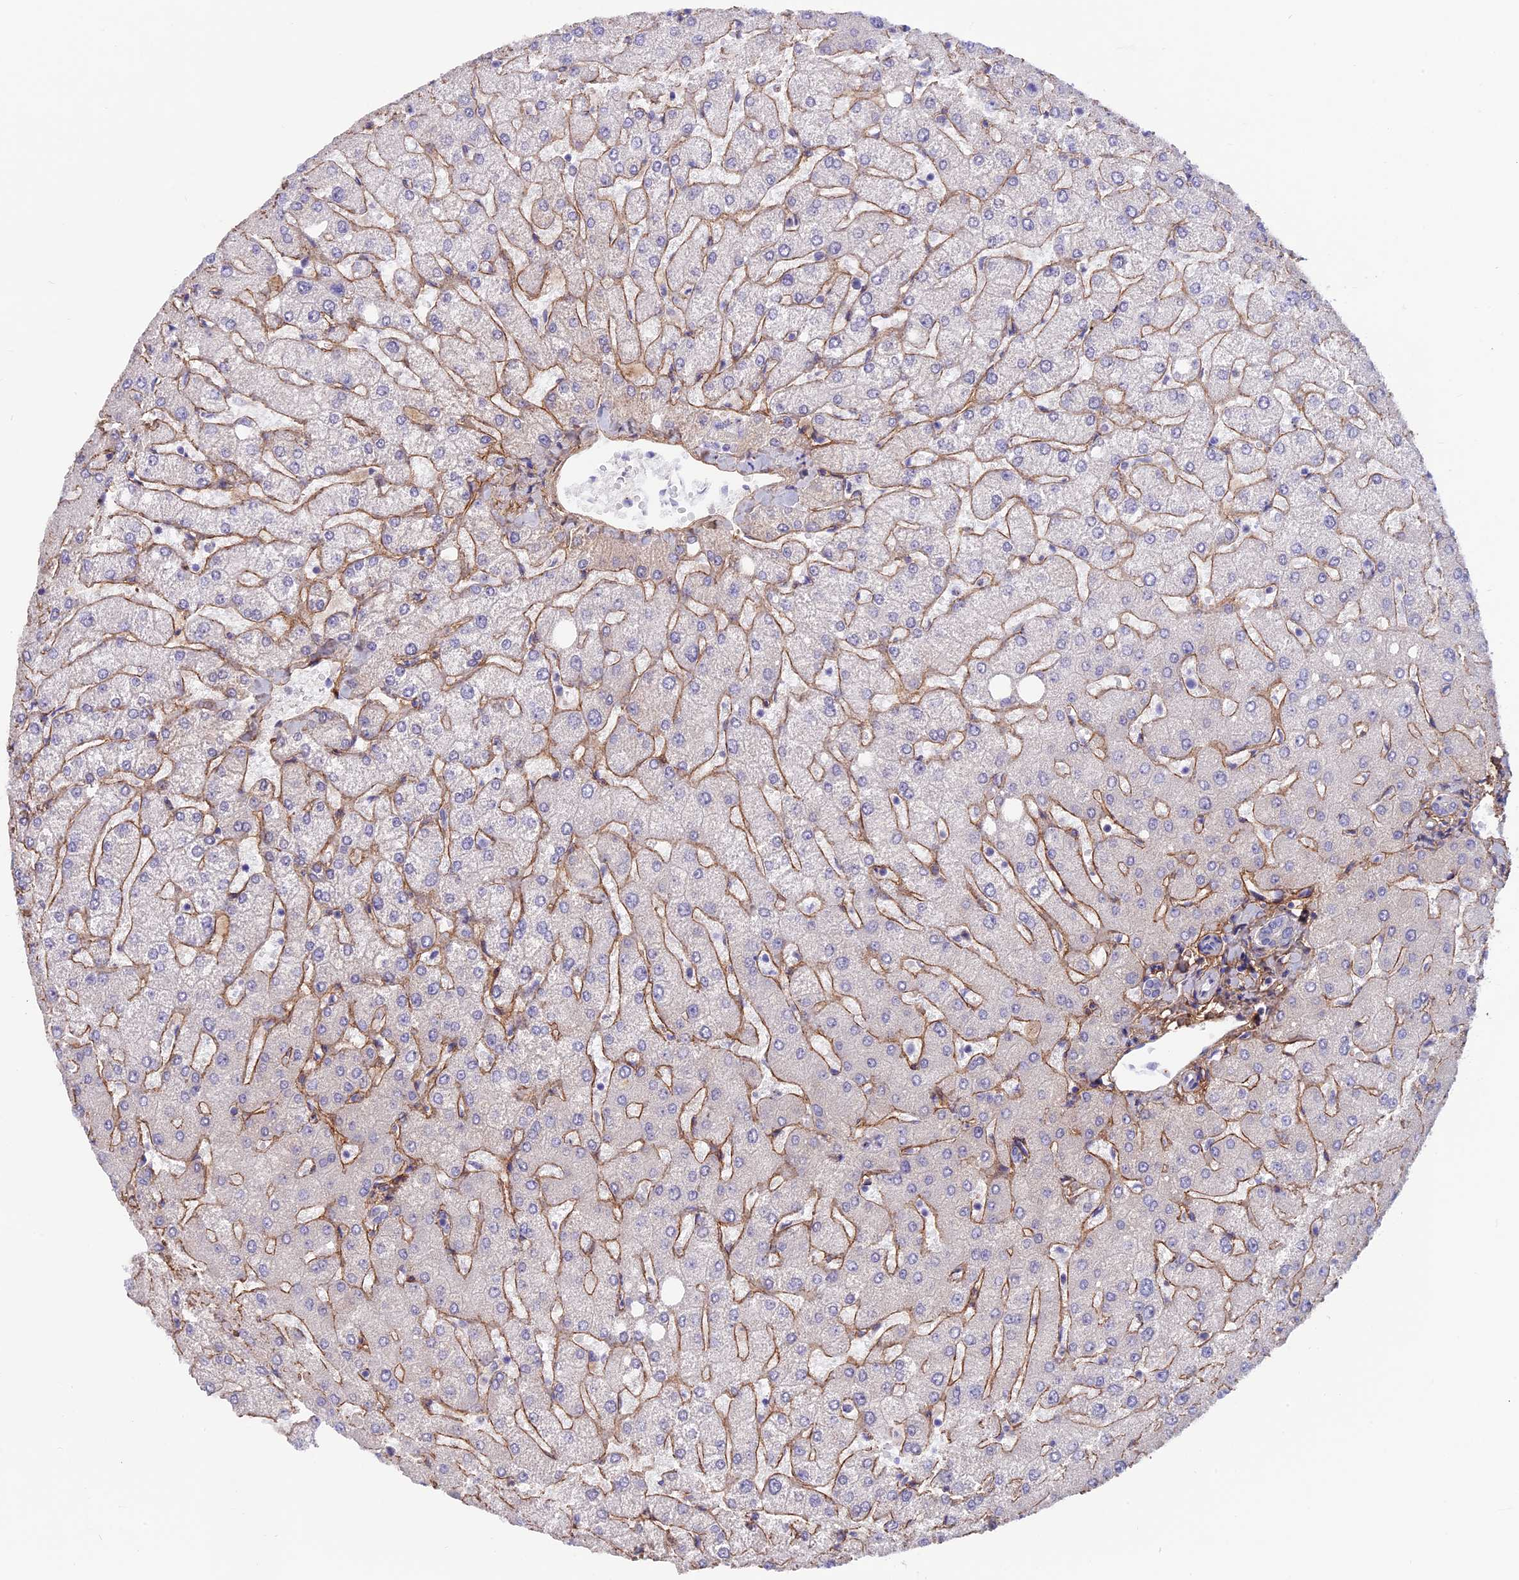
{"staining": {"intensity": "negative", "quantity": "none", "location": "none"}, "tissue": "liver", "cell_type": "Cholangiocytes", "image_type": "normal", "snomed": [{"axis": "morphology", "description": "Normal tissue, NOS"}, {"axis": "topography", "description": "Liver"}], "caption": "Cholangiocytes are negative for protein expression in unremarkable human liver. (Brightfield microscopy of DAB immunohistochemistry at high magnification).", "gene": "COL4A3", "patient": {"sex": "female", "age": 54}}